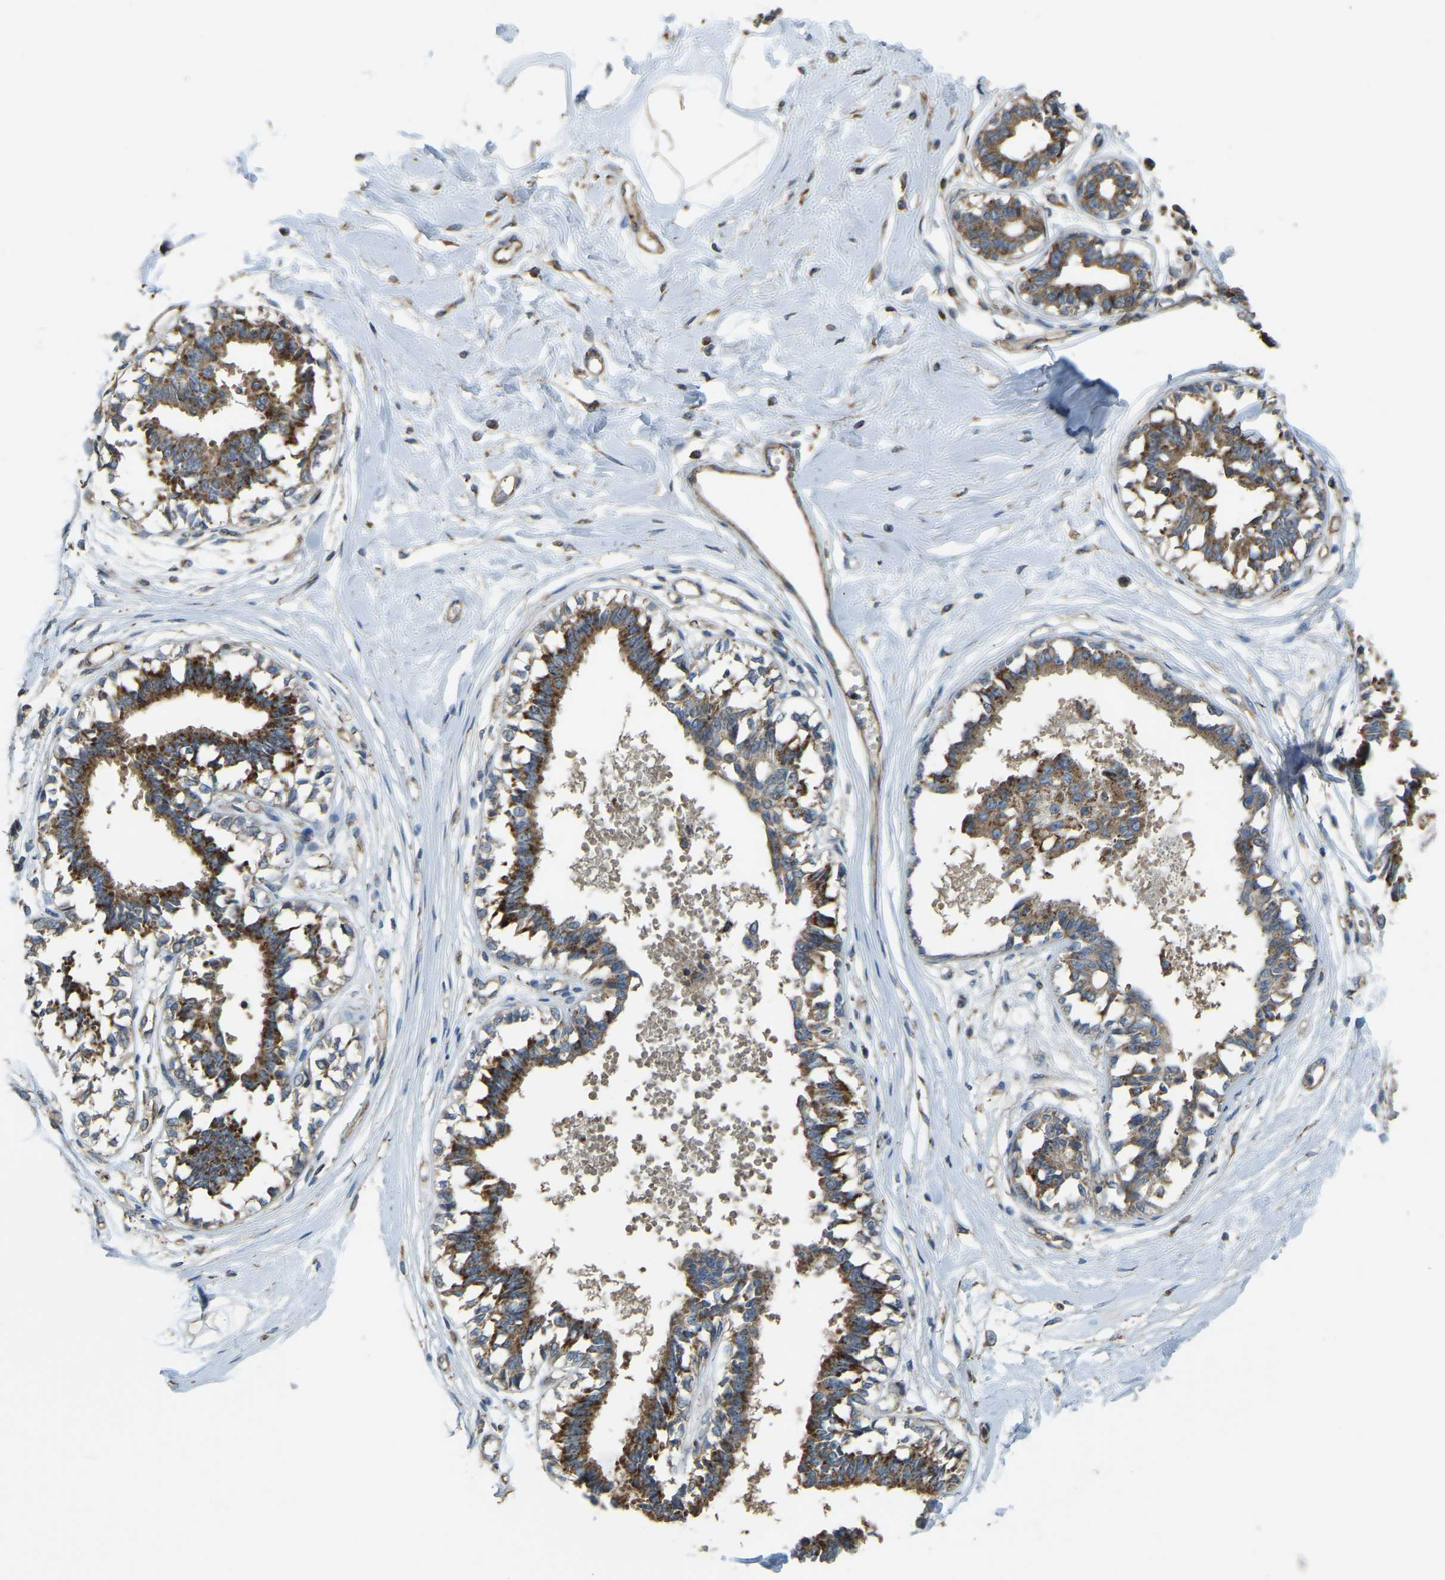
{"staining": {"intensity": "negative", "quantity": "none", "location": "none"}, "tissue": "breast", "cell_type": "Adipocytes", "image_type": "normal", "snomed": [{"axis": "morphology", "description": "Normal tissue, NOS"}, {"axis": "topography", "description": "Breast"}], "caption": "Immunohistochemistry of unremarkable human breast shows no staining in adipocytes. The staining was performed using DAB (3,3'-diaminobenzidine) to visualize the protein expression in brown, while the nuclei were stained in blue with hematoxylin (Magnification: 20x).", "gene": "PSMD7", "patient": {"sex": "female", "age": 45}}